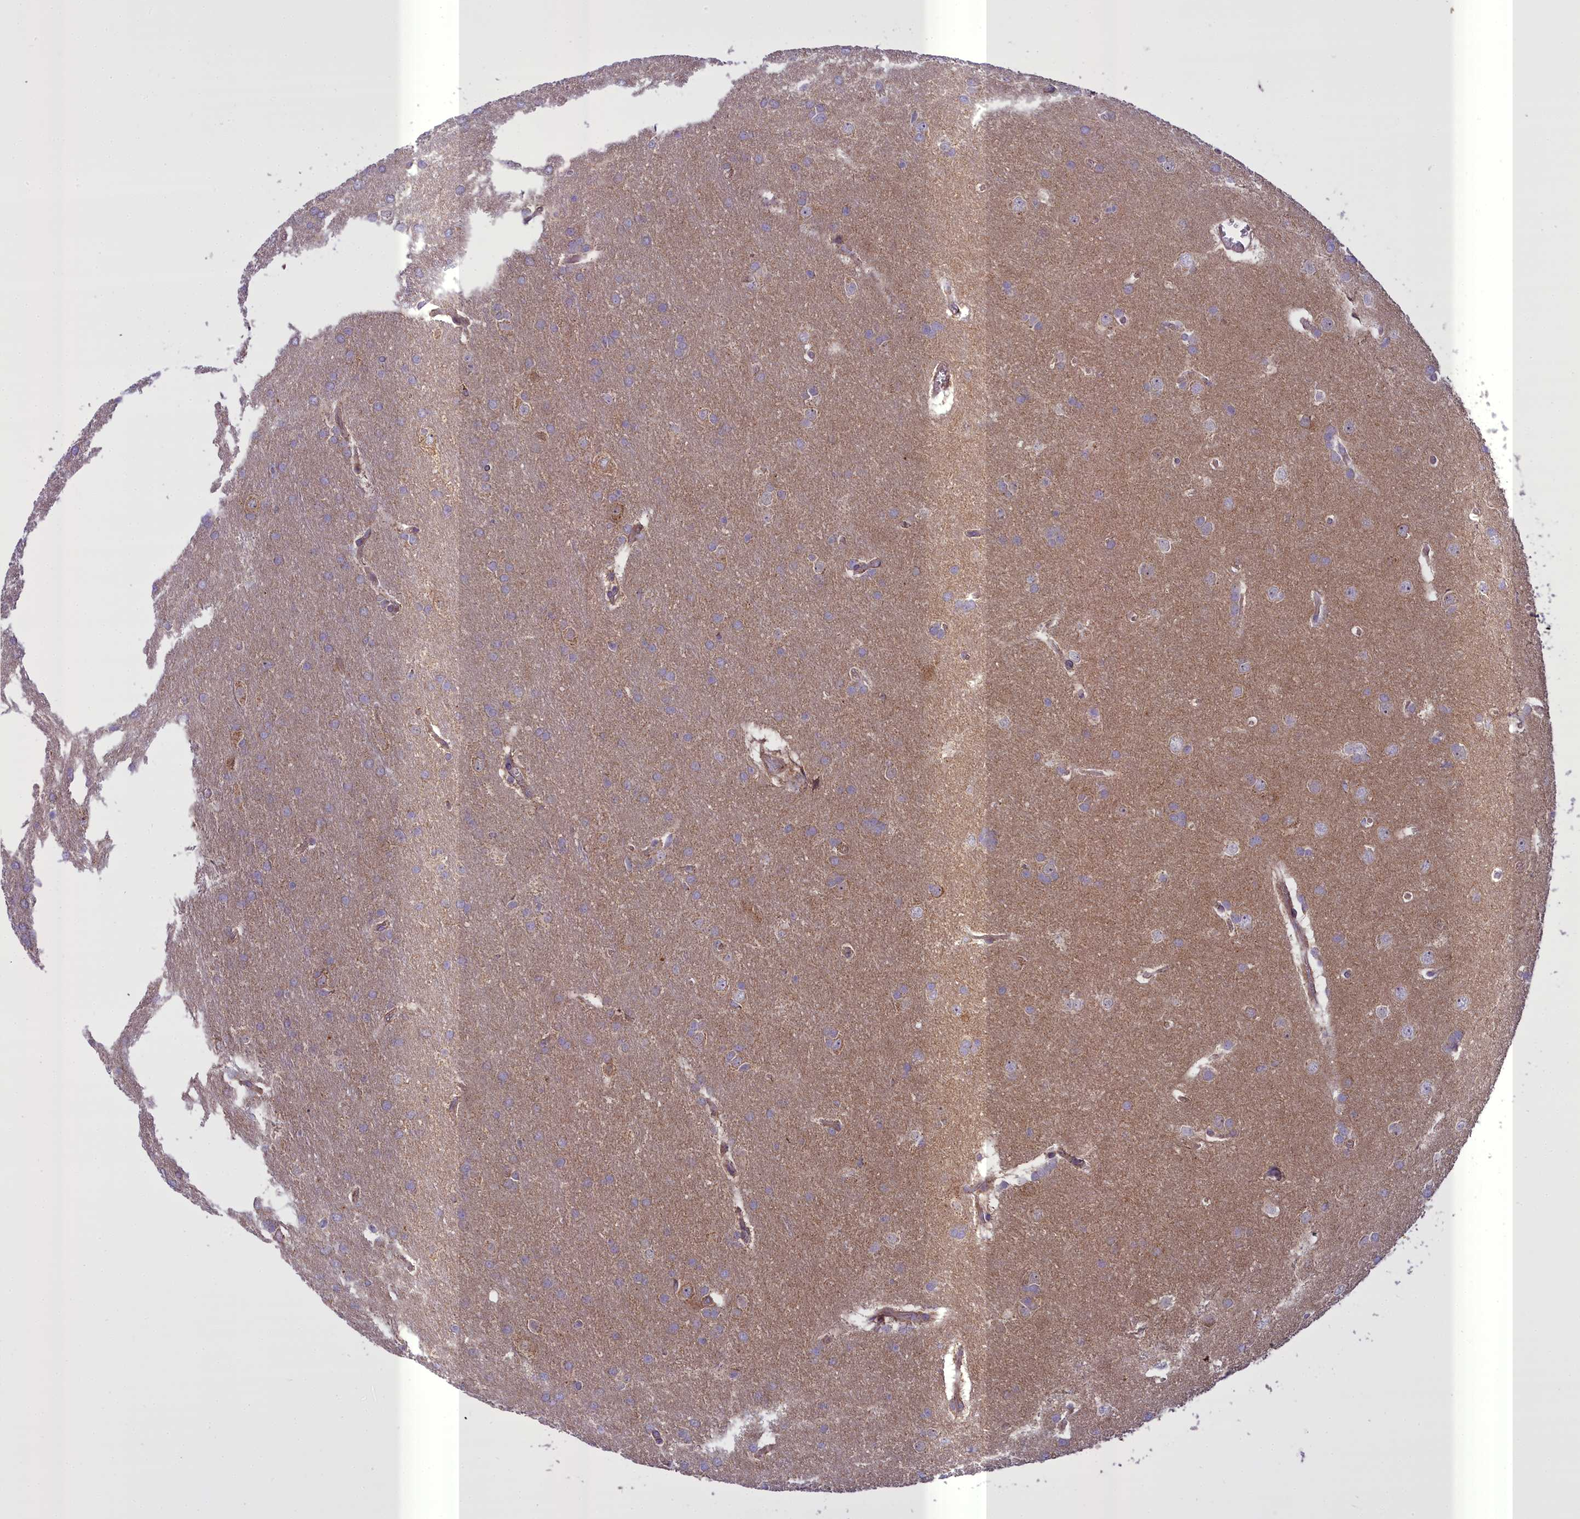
{"staining": {"intensity": "negative", "quantity": "none", "location": "none"}, "tissue": "glioma", "cell_type": "Tumor cells", "image_type": "cancer", "snomed": [{"axis": "morphology", "description": "Glioma, malignant, Low grade"}, {"axis": "topography", "description": "Brain"}], "caption": "There is no significant staining in tumor cells of glioma.", "gene": "TBC1D24", "patient": {"sex": "female", "age": 32}}